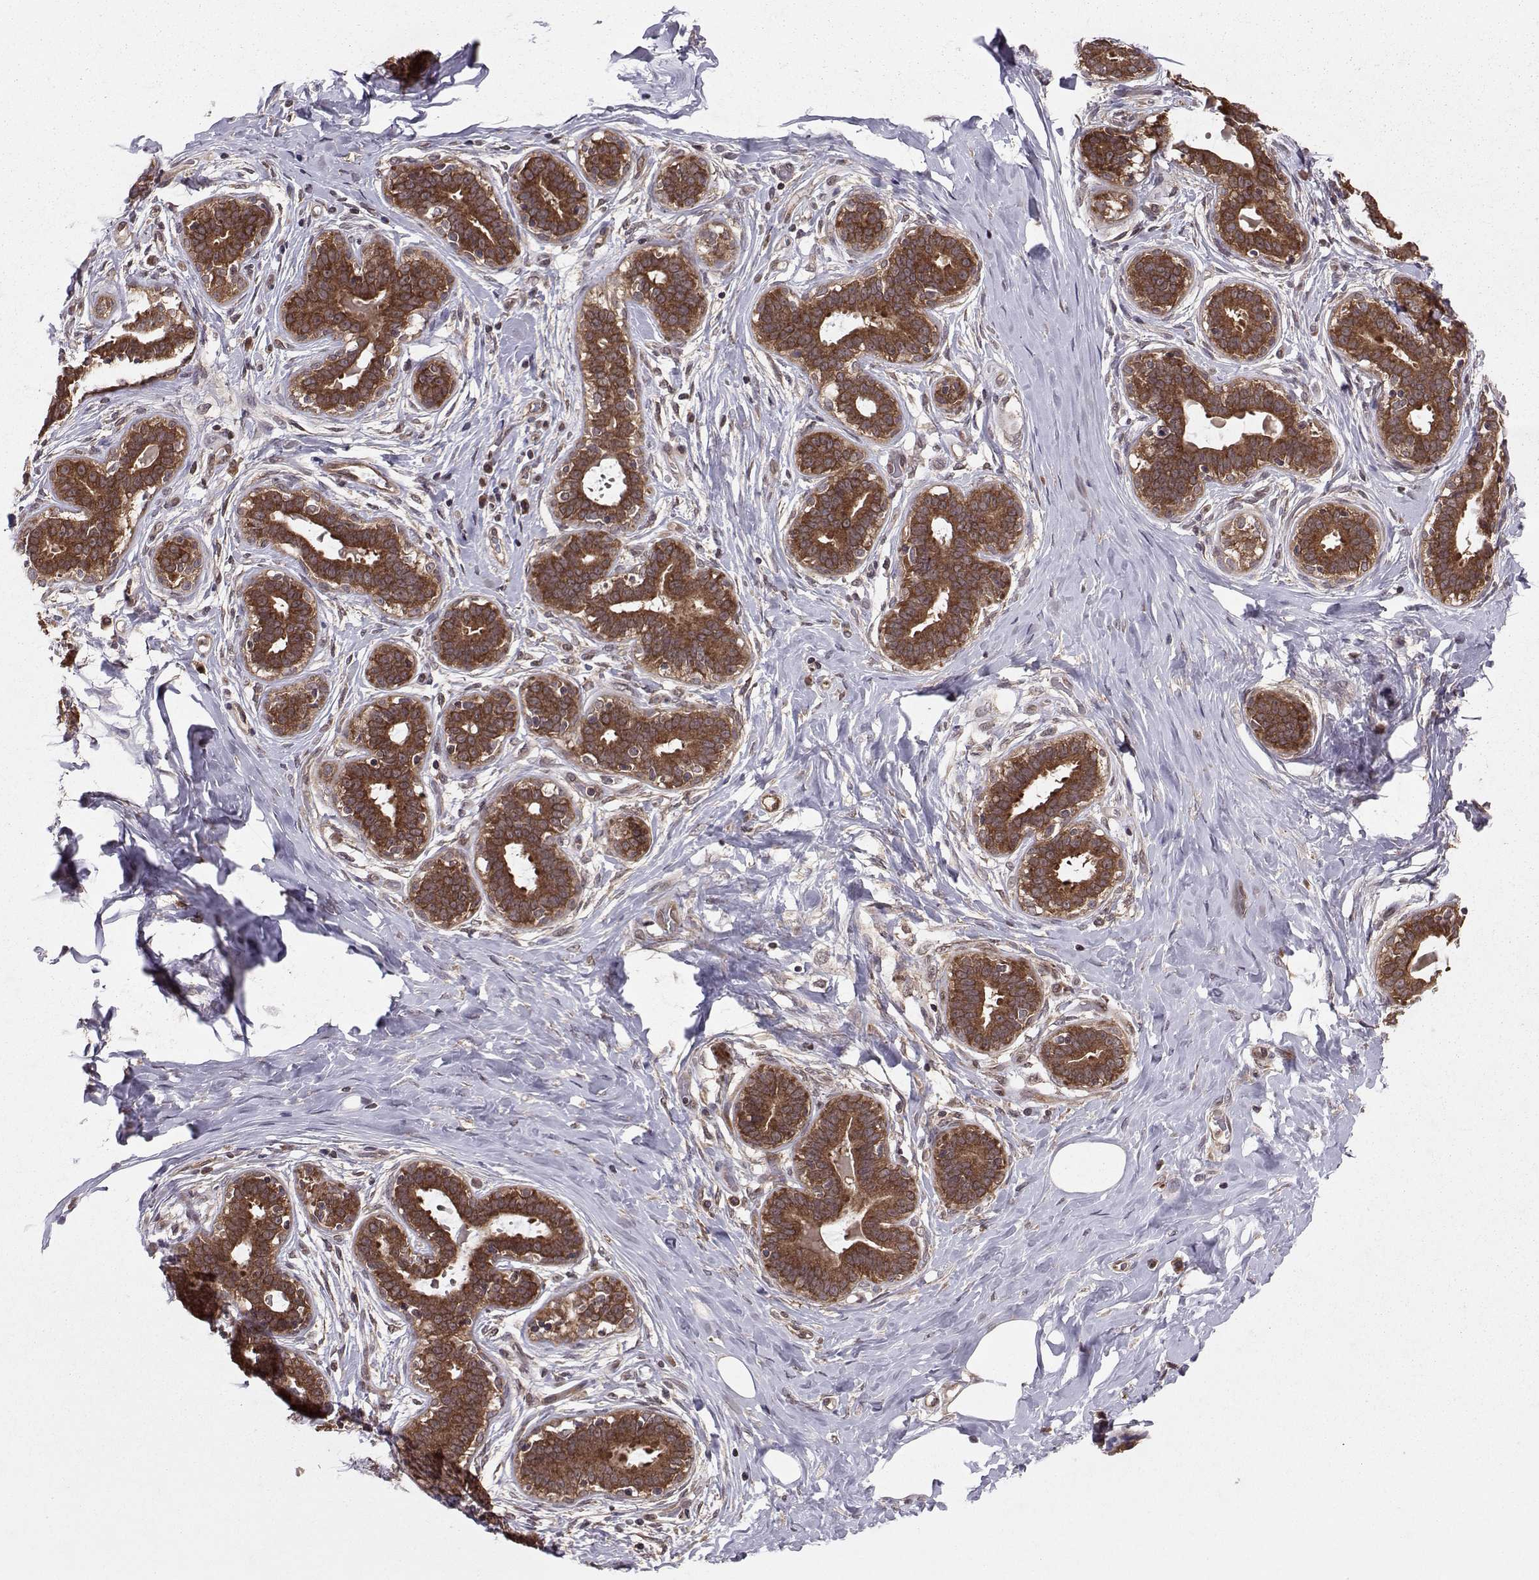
{"staining": {"intensity": "negative", "quantity": "none", "location": "none"}, "tissue": "breast", "cell_type": "Adipocytes", "image_type": "normal", "snomed": [{"axis": "morphology", "description": "Normal tissue, NOS"}, {"axis": "topography", "description": "Skin"}, {"axis": "topography", "description": "Breast"}], "caption": "DAB immunohistochemical staining of benign human breast exhibits no significant positivity in adipocytes. The staining was performed using DAB (3,3'-diaminobenzidine) to visualize the protein expression in brown, while the nuclei were stained in blue with hematoxylin (Magnification: 20x).", "gene": "PPP2R2A", "patient": {"sex": "female", "age": 43}}